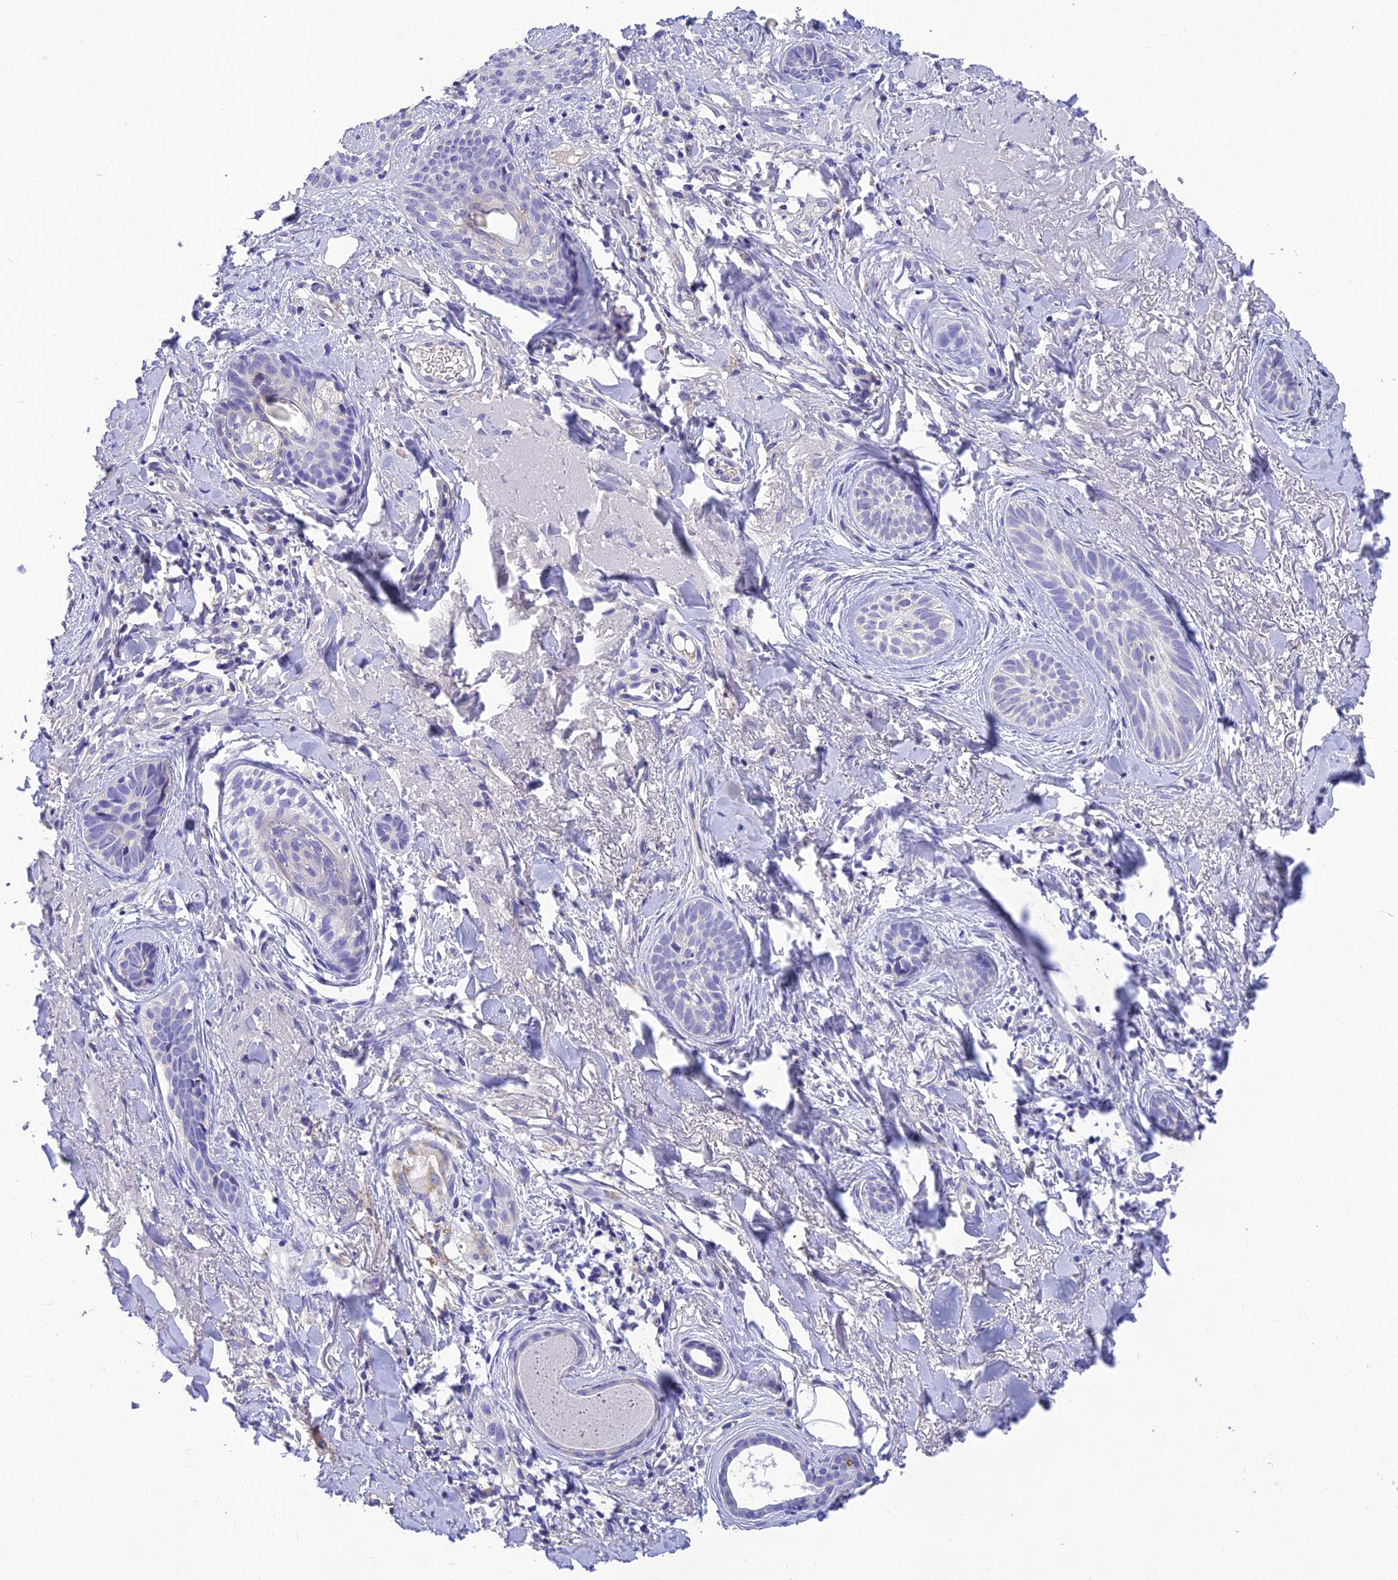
{"staining": {"intensity": "moderate", "quantity": "<25%", "location": "cytoplasmic/membranous"}, "tissue": "skin cancer", "cell_type": "Tumor cells", "image_type": "cancer", "snomed": [{"axis": "morphology", "description": "Basal cell carcinoma"}, {"axis": "topography", "description": "Skin"}], "caption": "A high-resolution image shows immunohistochemistry (IHC) staining of skin basal cell carcinoma, which displays moderate cytoplasmic/membranous expression in about <25% of tumor cells. (brown staining indicates protein expression, while blue staining denotes nuclei).", "gene": "MS4A5", "patient": {"sex": "female", "age": 76}}